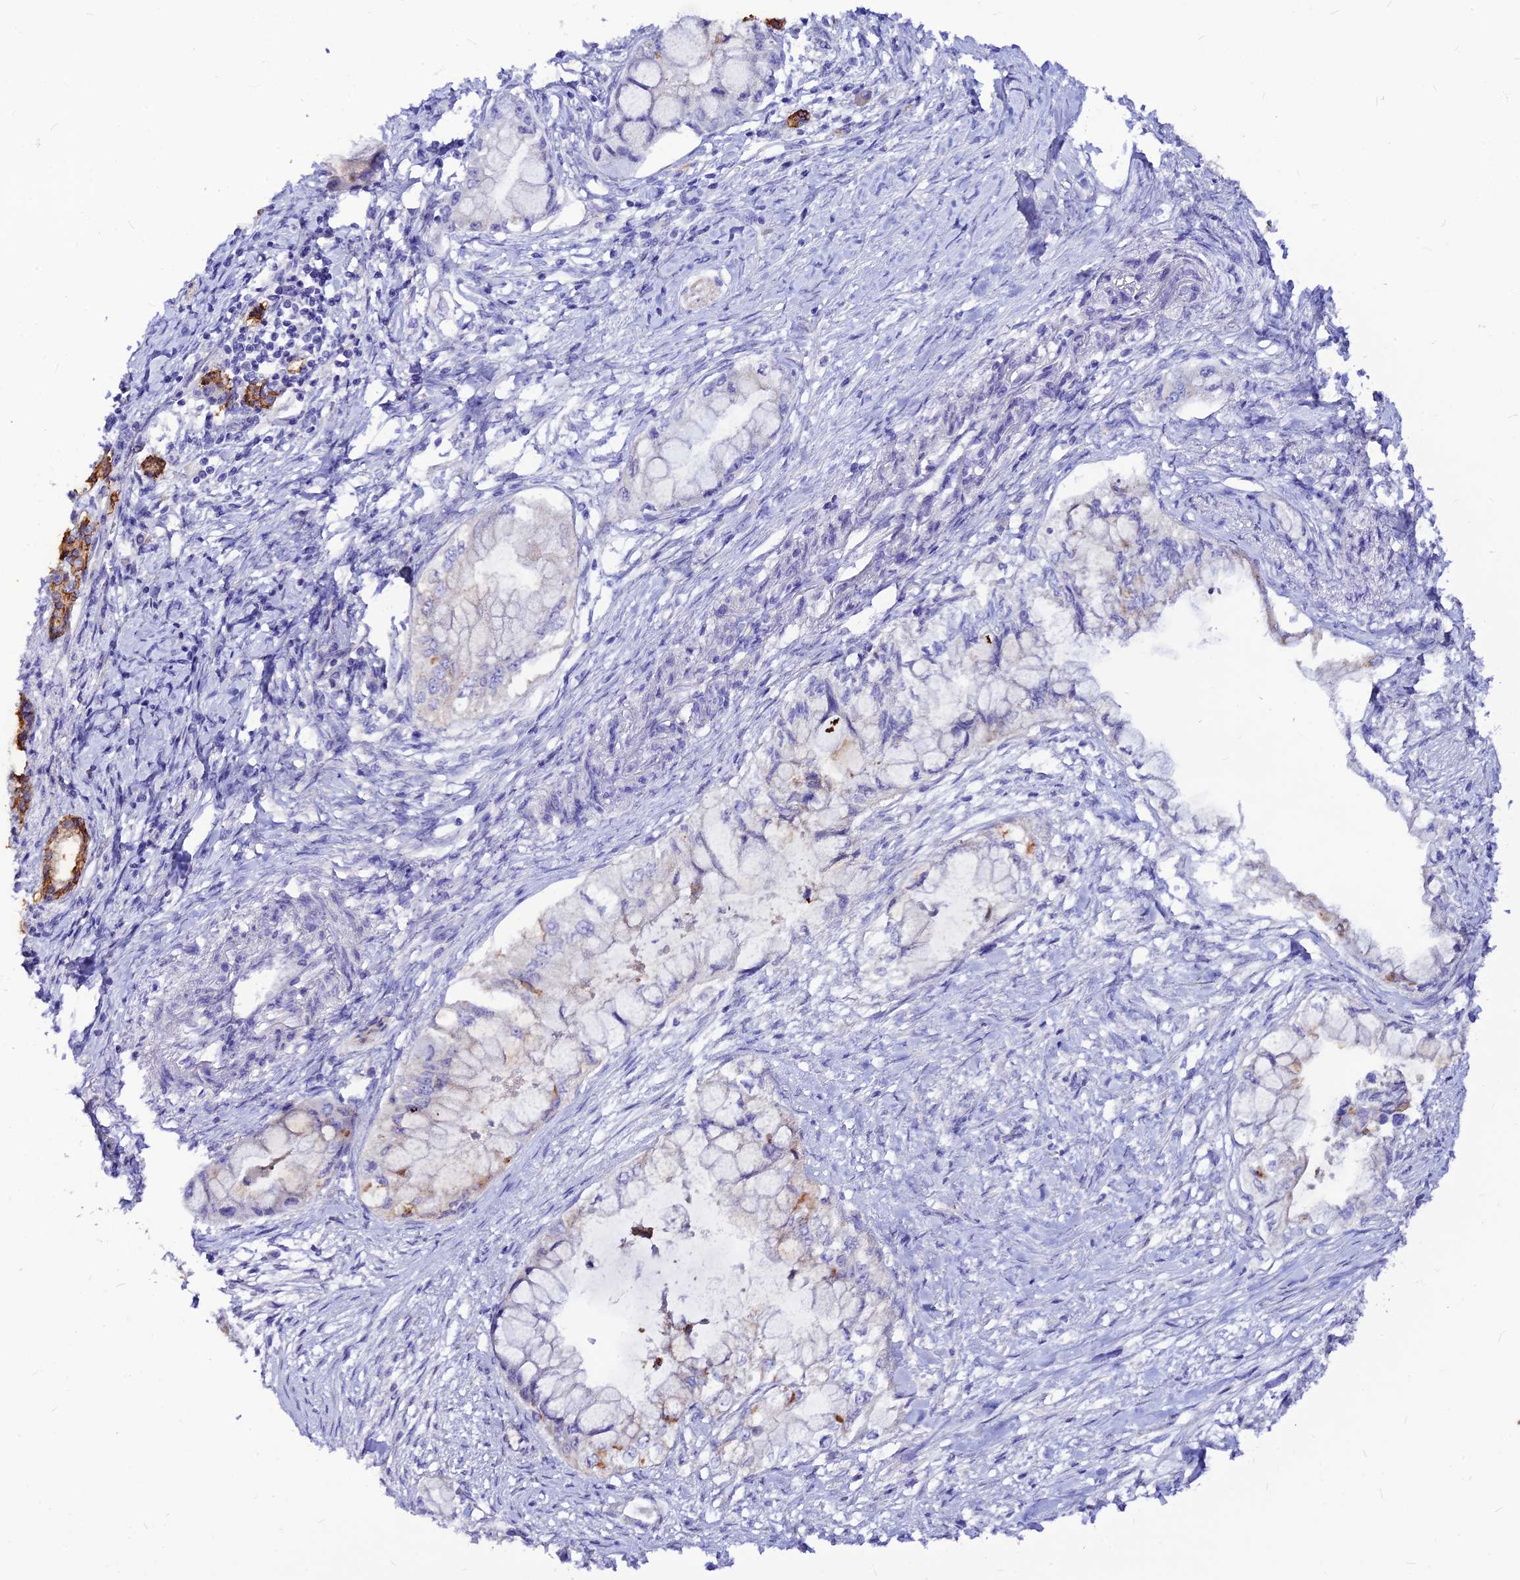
{"staining": {"intensity": "negative", "quantity": "none", "location": "none"}, "tissue": "pancreatic cancer", "cell_type": "Tumor cells", "image_type": "cancer", "snomed": [{"axis": "morphology", "description": "Adenocarcinoma, NOS"}, {"axis": "topography", "description": "Pancreas"}], "caption": "DAB (3,3'-diaminobenzidine) immunohistochemical staining of adenocarcinoma (pancreatic) displays no significant positivity in tumor cells.", "gene": "CZIB", "patient": {"sex": "male", "age": 48}}